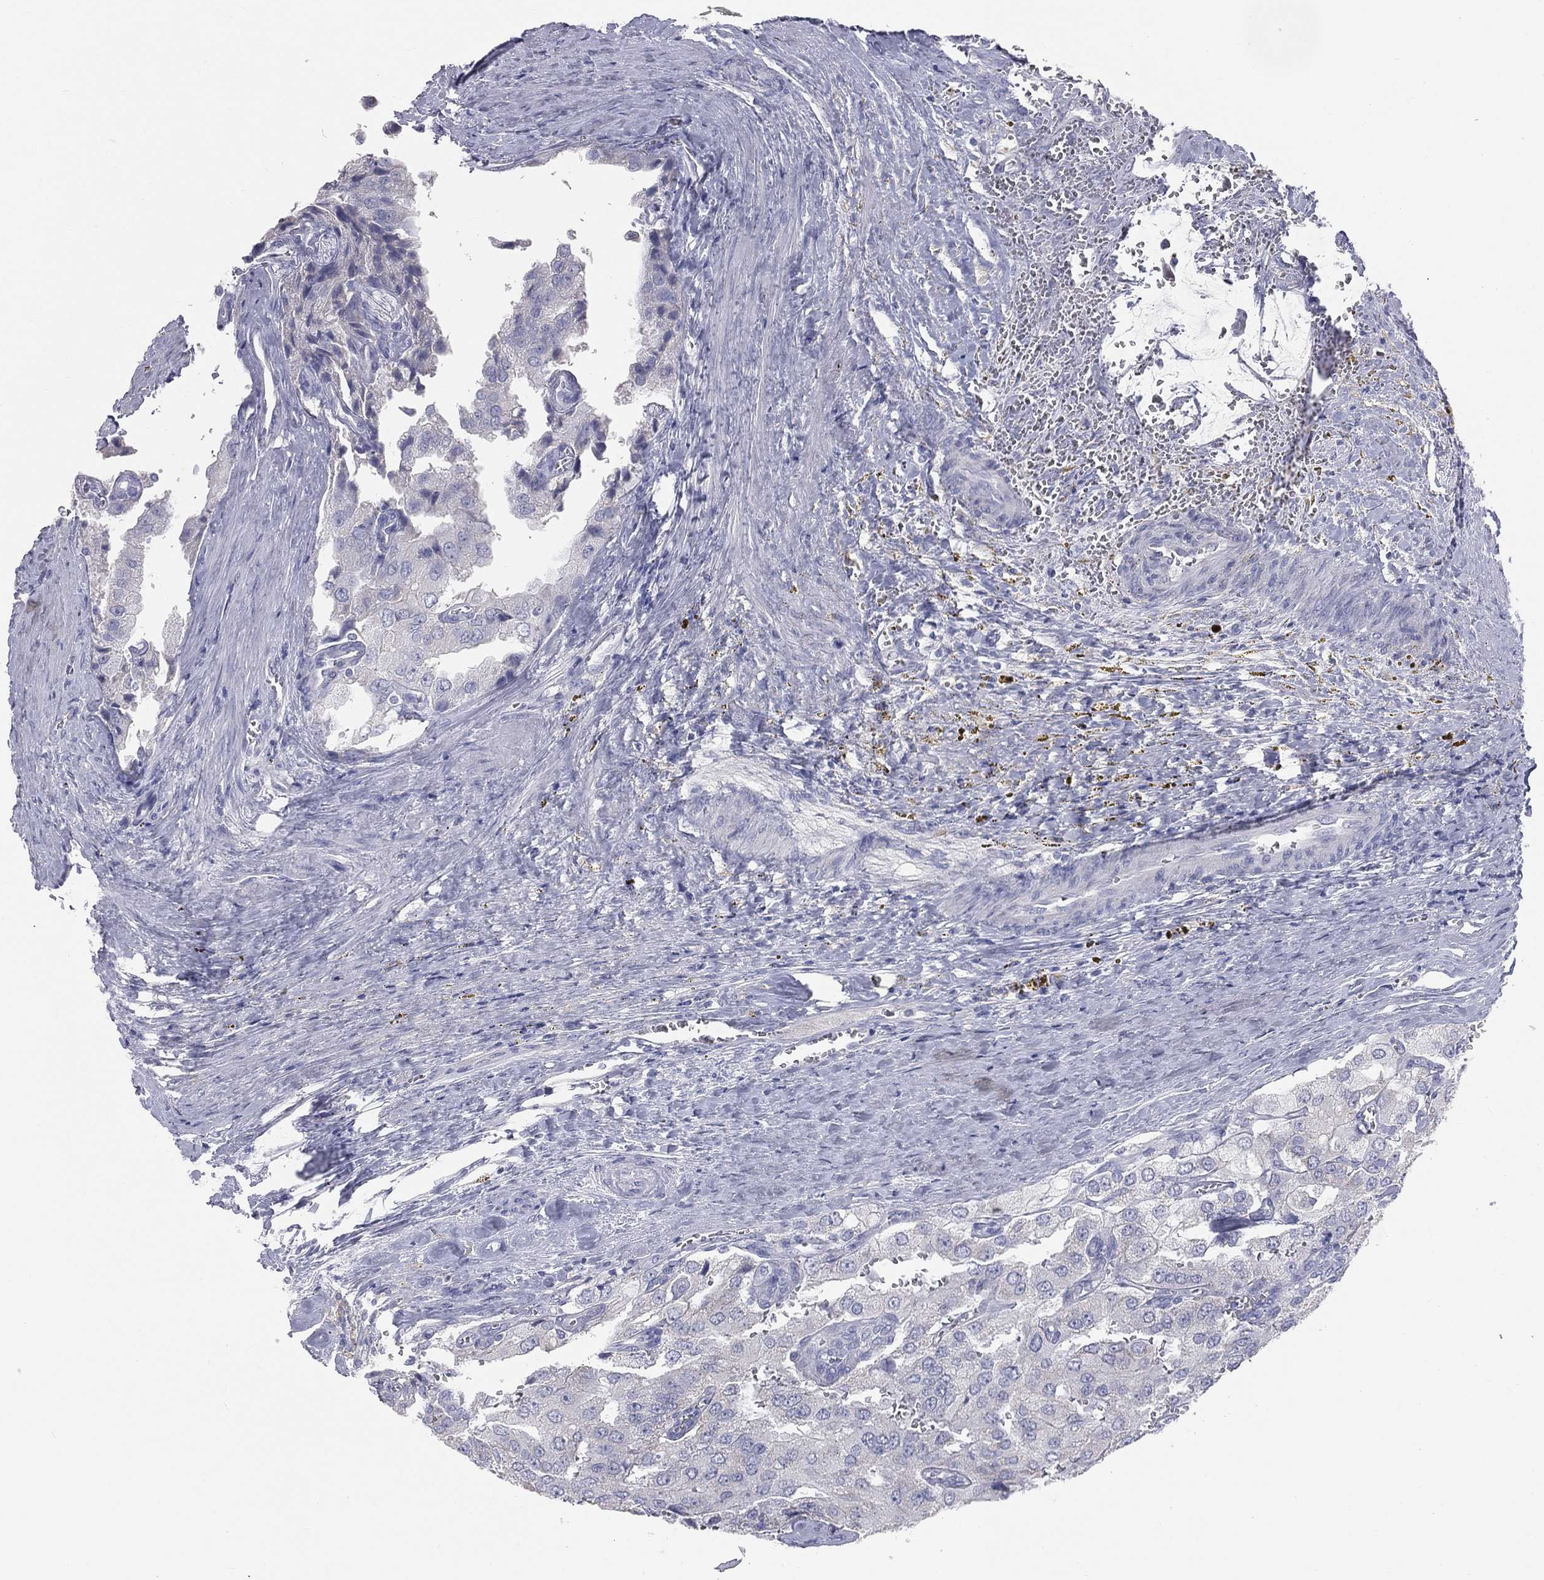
{"staining": {"intensity": "negative", "quantity": "none", "location": "none"}, "tissue": "prostate cancer", "cell_type": "Tumor cells", "image_type": "cancer", "snomed": [{"axis": "morphology", "description": "Adenocarcinoma, NOS"}, {"axis": "topography", "description": "Prostate and seminal vesicle, NOS"}, {"axis": "topography", "description": "Prostate"}], "caption": "This is an immunohistochemistry (IHC) histopathology image of human prostate cancer (adenocarcinoma). There is no positivity in tumor cells.", "gene": "STK31", "patient": {"sex": "male", "age": 67}}